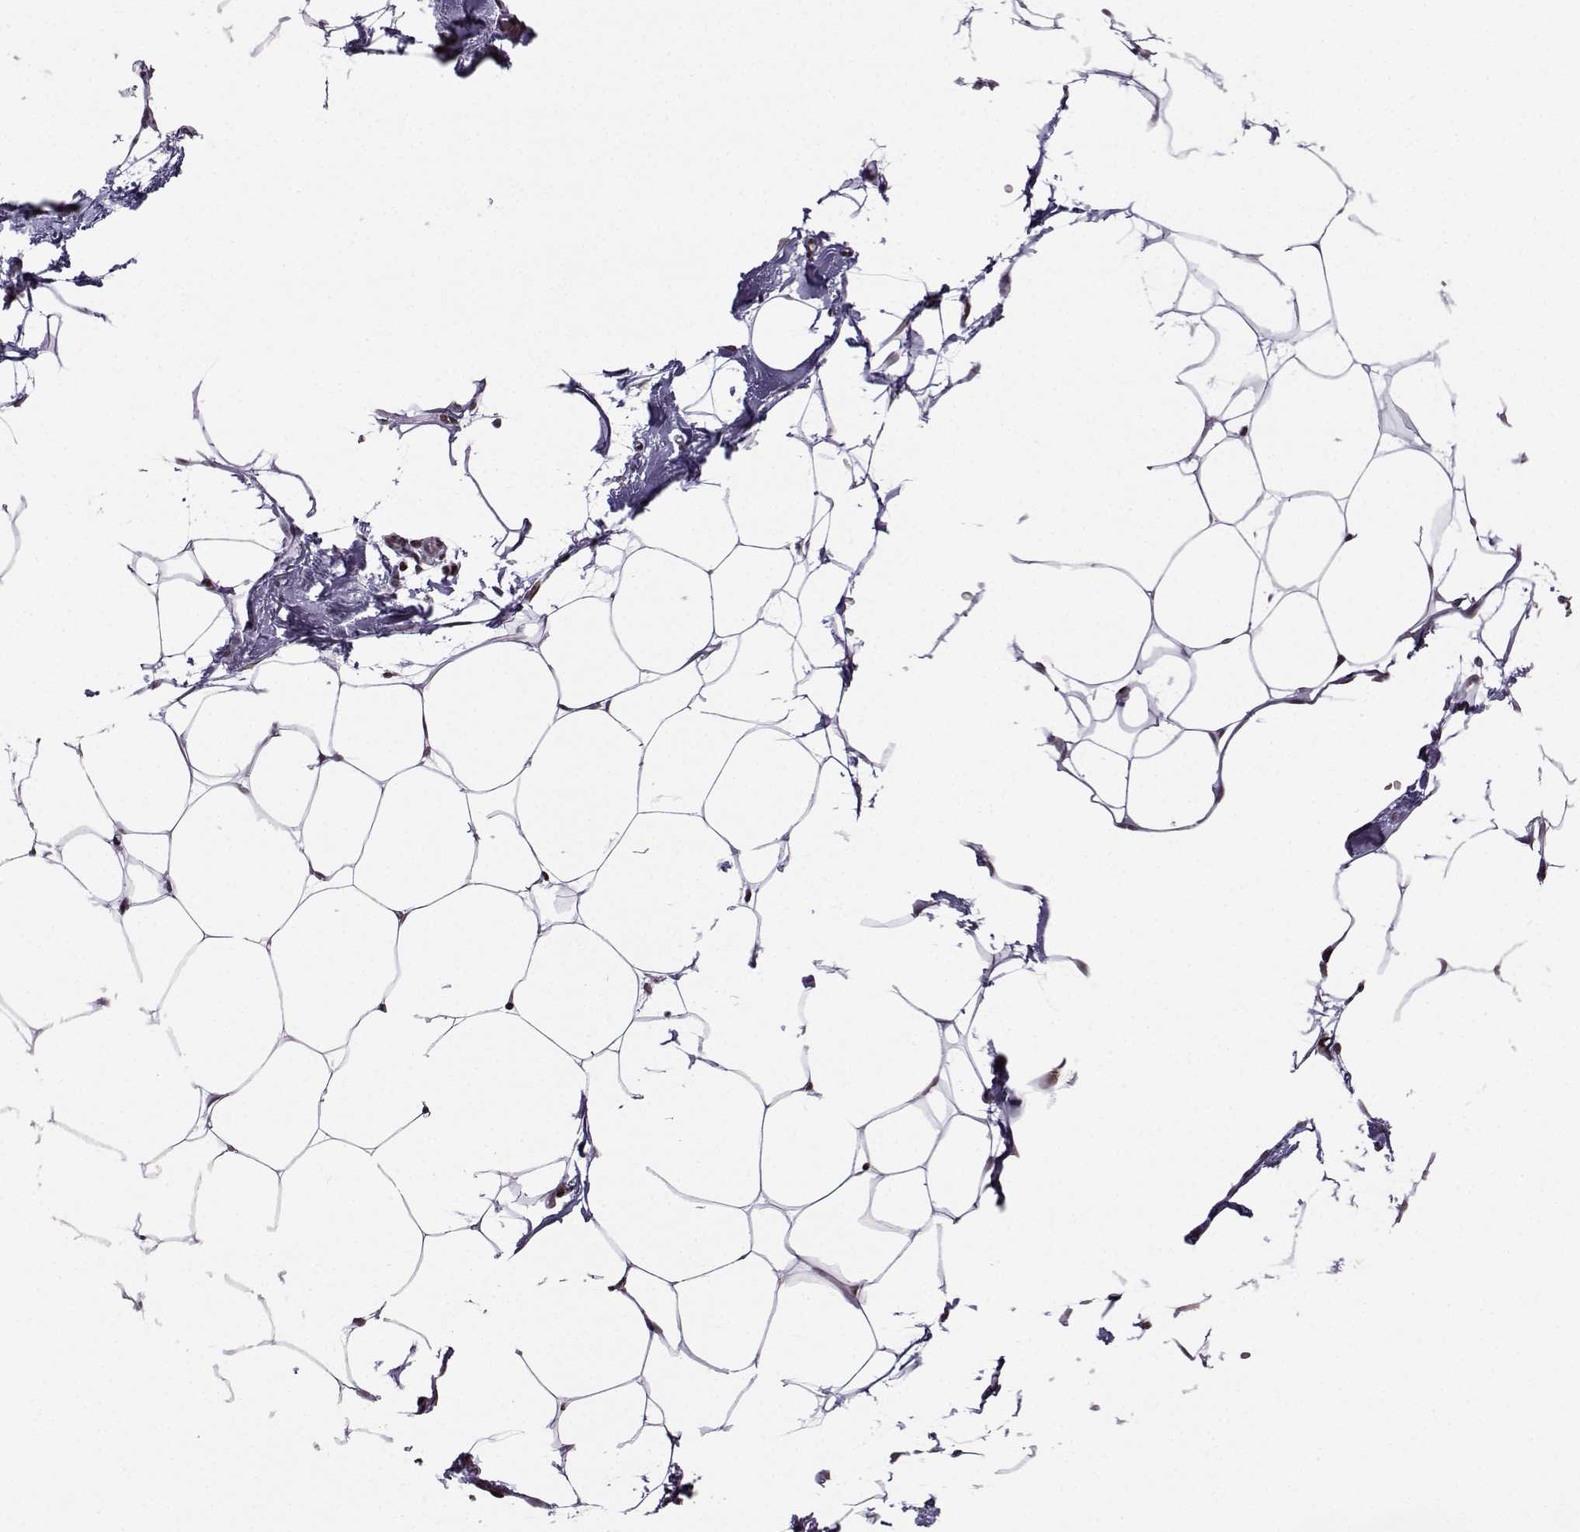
{"staining": {"intensity": "negative", "quantity": "none", "location": "none"}, "tissue": "adipose tissue", "cell_type": "Adipocytes", "image_type": "normal", "snomed": [{"axis": "morphology", "description": "Normal tissue, NOS"}, {"axis": "topography", "description": "Adipose tissue"}], "caption": "Adipose tissue was stained to show a protein in brown. There is no significant positivity in adipocytes.", "gene": "ZNF19", "patient": {"sex": "male", "age": 57}}